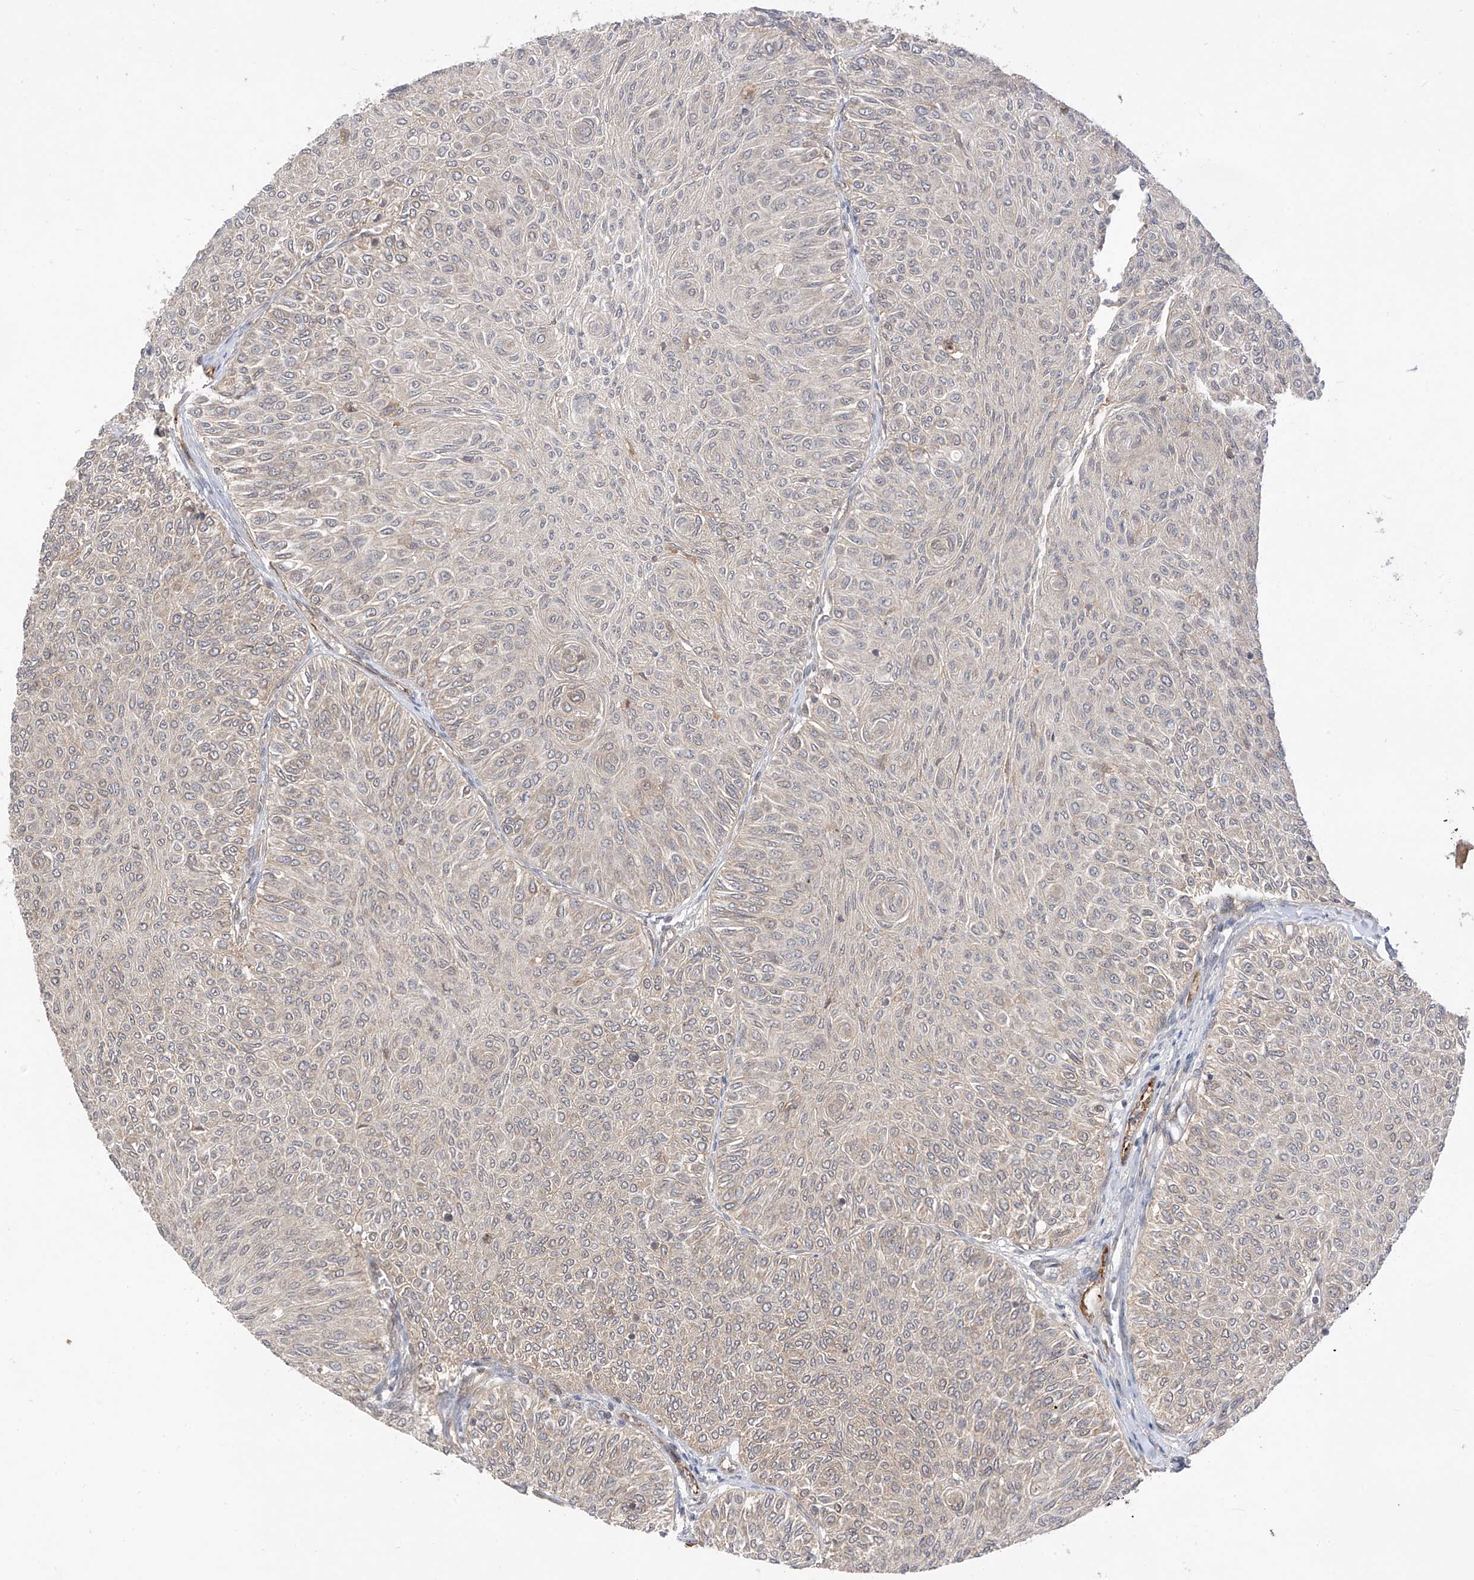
{"staining": {"intensity": "weak", "quantity": "25%-75%", "location": "cytoplasmic/membranous"}, "tissue": "urothelial cancer", "cell_type": "Tumor cells", "image_type": "cancer", "snomed": [{"axis": "morphology", "description": "Urothelial carcinoma, Low grade"}, {"axis": "topography", "description": "Urinary bladder"}], "caption": "High-power microscopy captured an immunohistochemistry (IHC) histopathology image of urothelial cancer, revealing weak cytoplasmic/membranous expression in about 25%-75% of tumor cells.", "gene": "MRTFA", "patient": {"sex": "male", "age": 78}}